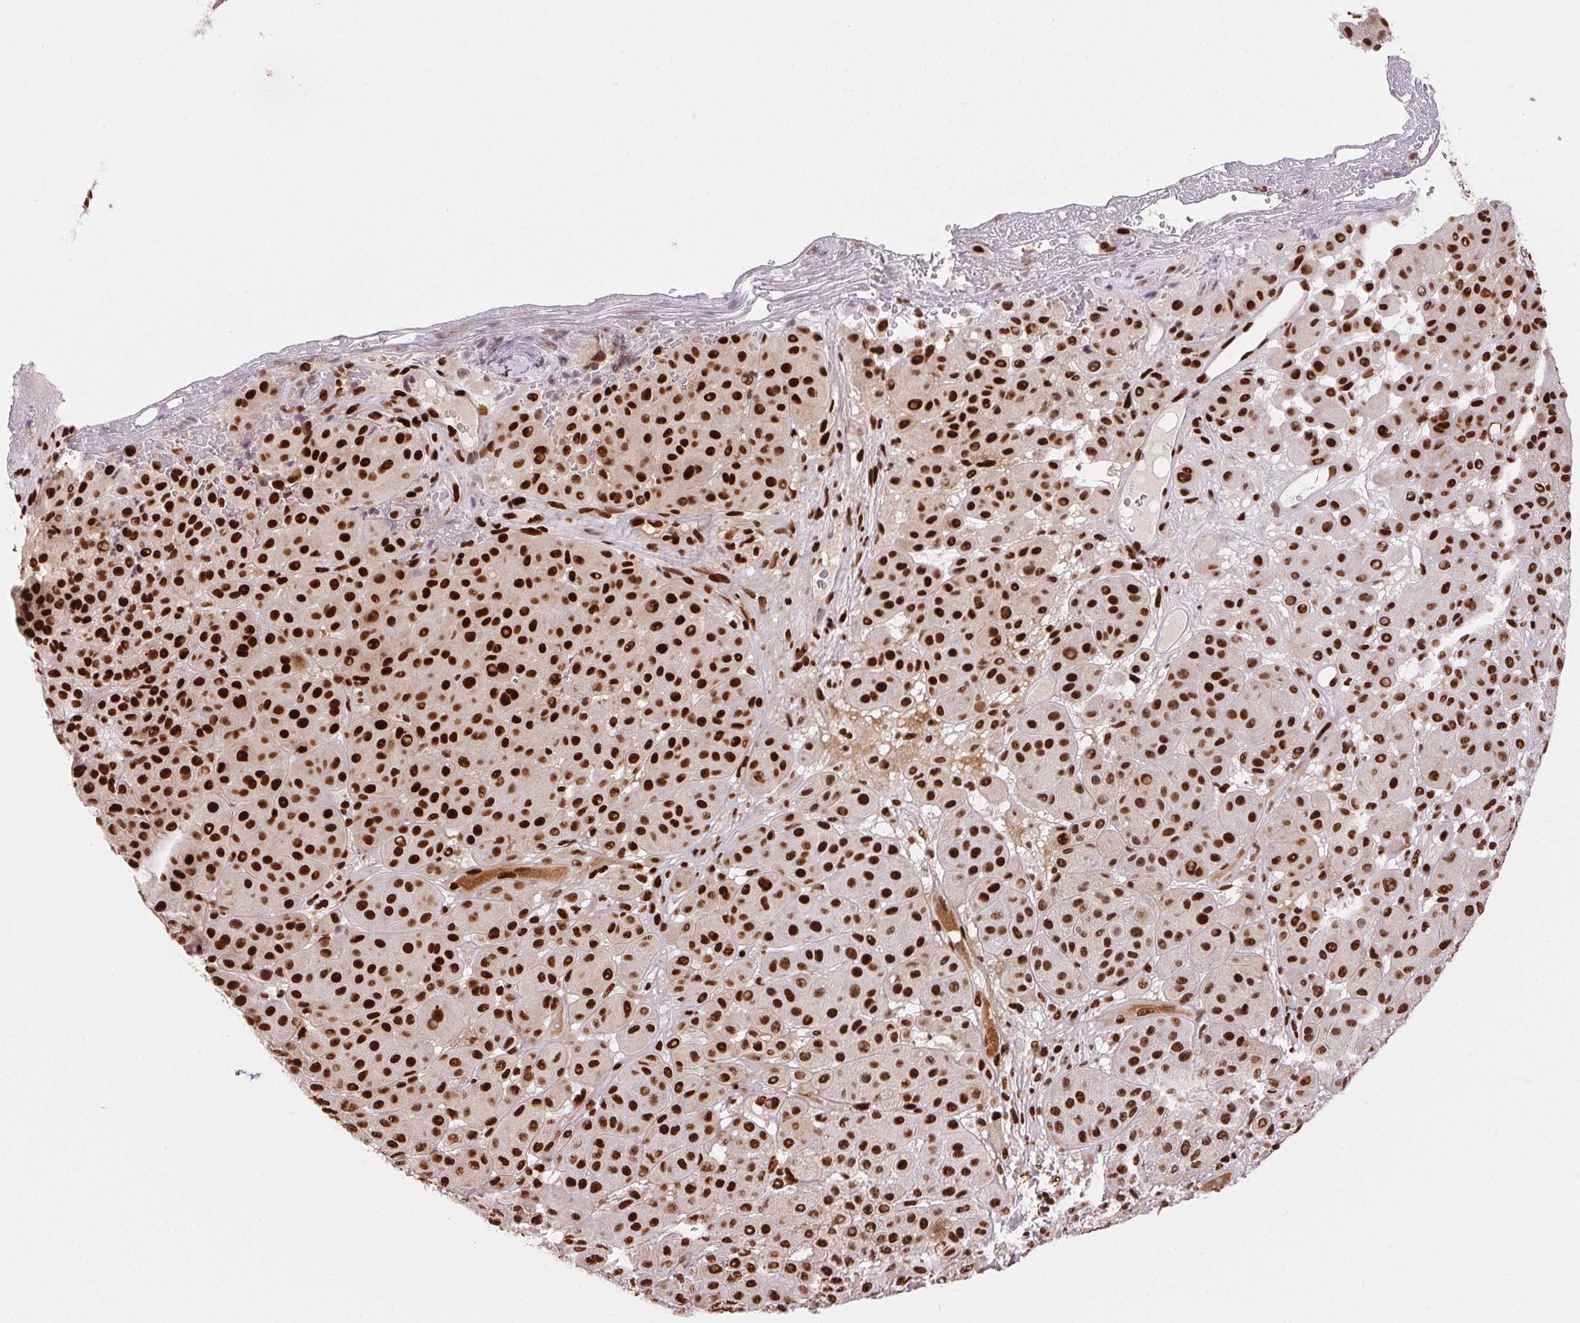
{"staining": {"intensity": "strong", "quantity": ">75%", "location": "nuclear"}, "tissue": "melanoma", "cell_type": "Tumor cells", "image_type": "cancer", "snomed": [{"axis": "morphology", "description": "Malignant melanoma, Metastatic site"}, {"axis": "topography", "description": "Smooth muscle"}], "caption": "There is high levels of strong nuclear positivity in tumor cells of melanoma, as demonstrated by immunohistochemical staining (brown color).", "gene": "ZNF80", "patient": {"sex": "male", "age": 41}}